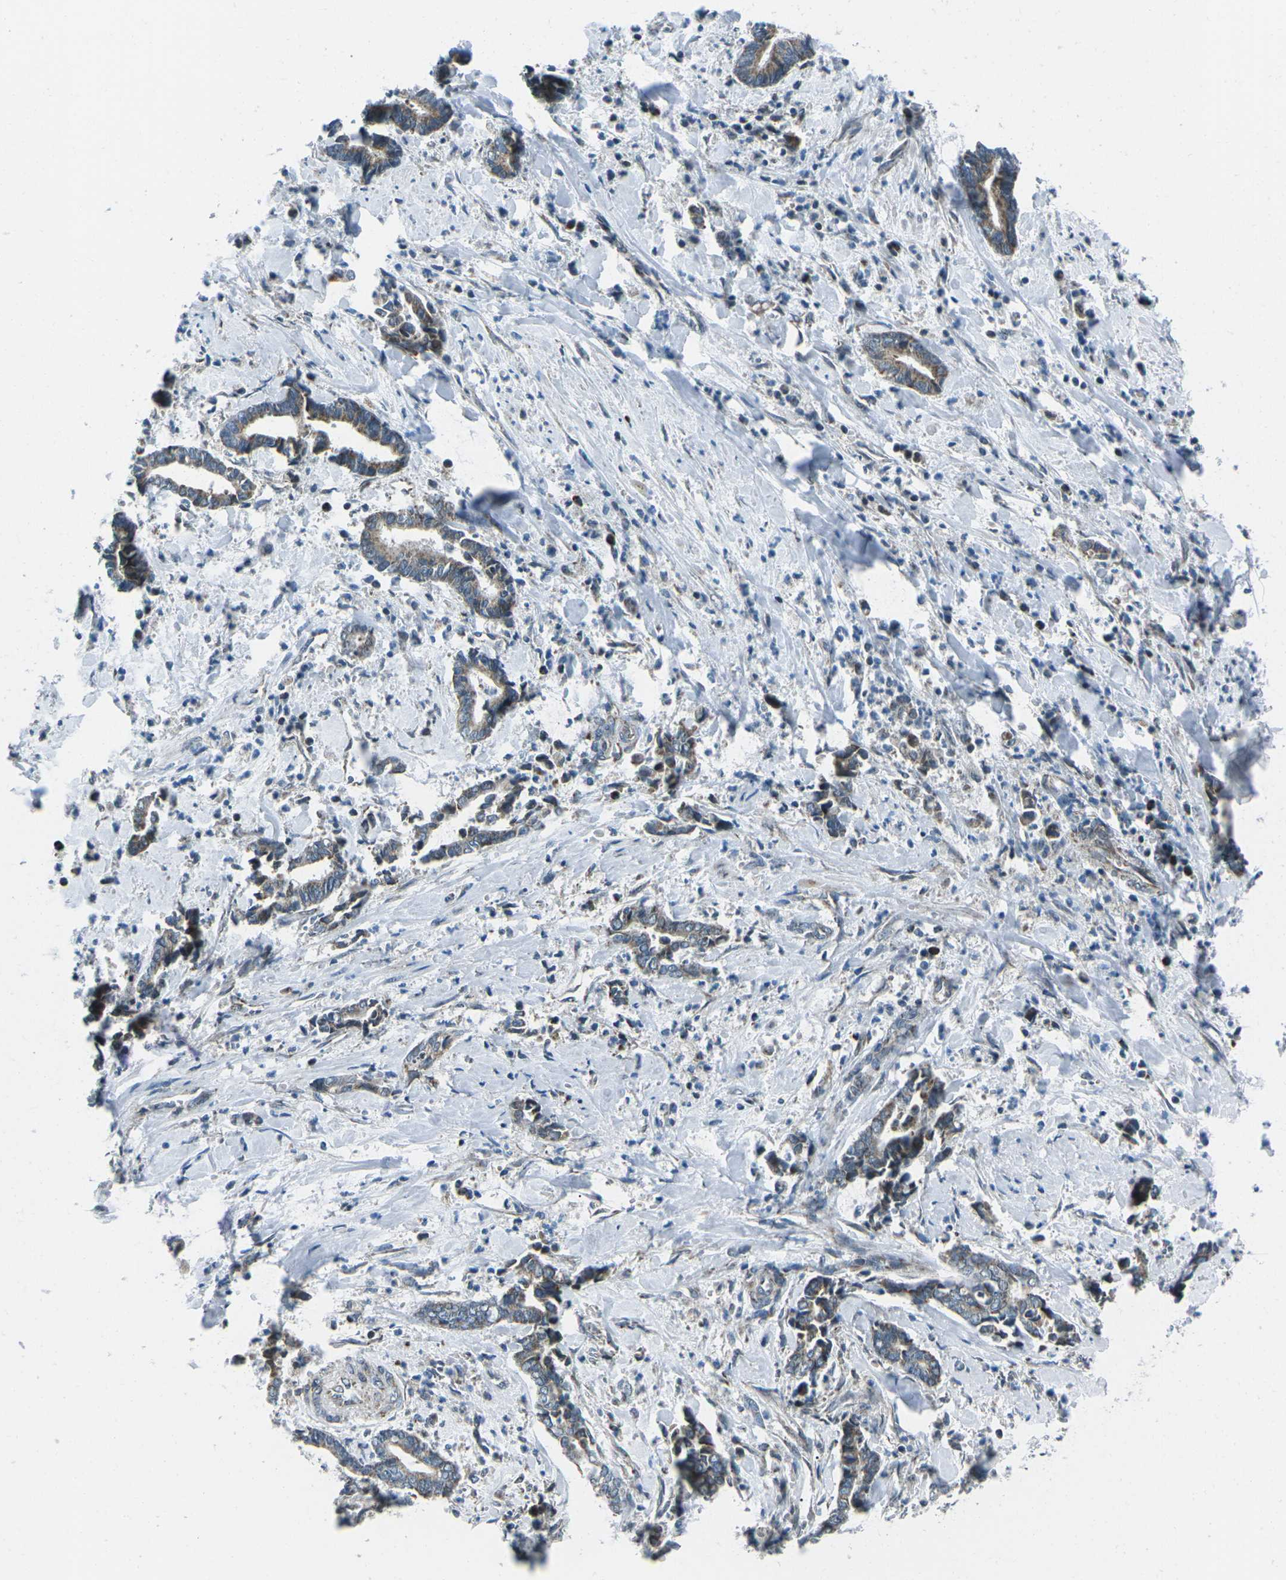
{"staining": {"intensity": "moderate", "quantity": "<25%", "location": "cytoplasmic/membranous"}, "tissue": "cervical cancer", "cell_type": "Tumor cells", "image_type": "cancer", "snomed": [{"axis": "morphology", "description": "Adenocarcinoma, NOS"}, {"axis": "topography", "description": "Cervix"}], "caption": "Moderate cytoplasmic/membranous staining is seen in approximately <25% of tumor cells in cervical cancer (adenocarcinoma).", "gene": "RFESD", "patient": {"sex": "female", "age": 44}}